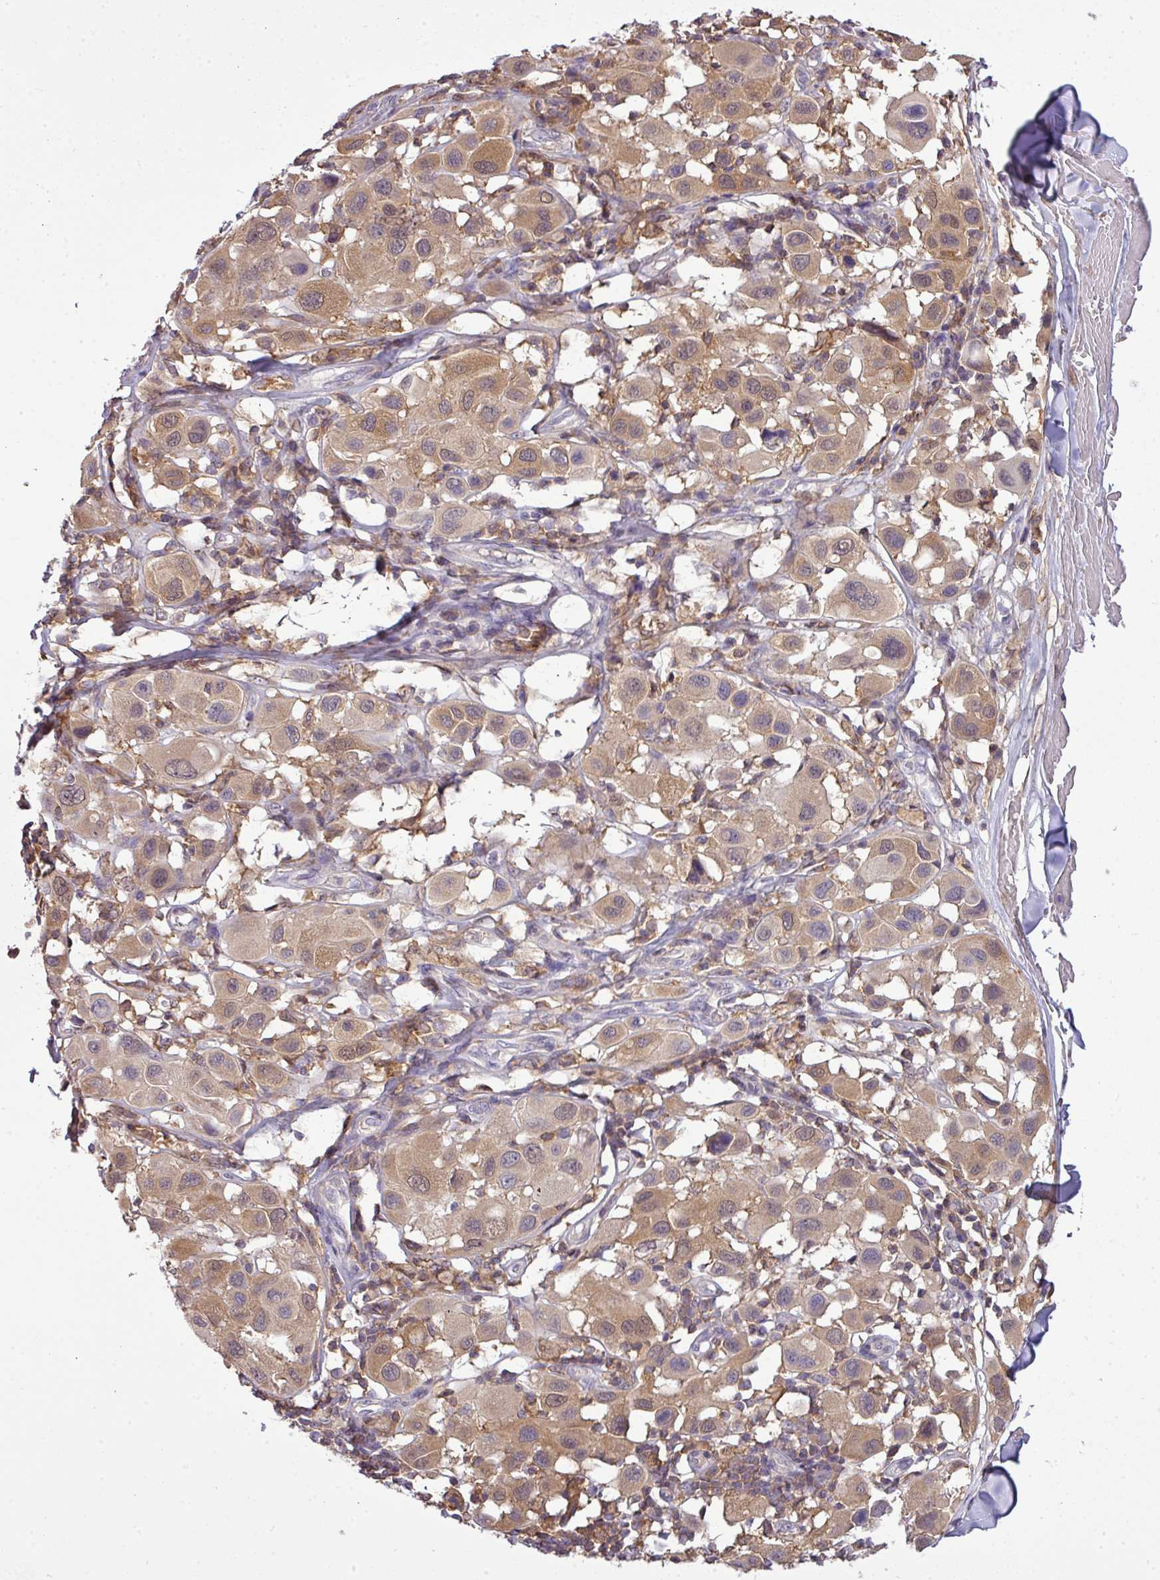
{"staining": {"intensity": "moderate", "quantity": ">75%", "location": "cytoplasmic/membranous"}, "tissue": "melanoma", "cell_type": "Tumor cells", "image_type": "cancer", "snomed": [{"axis": "morphology", "description": "Malignant melanoma, Metastatic site"}, {"axis": "topography", "description": "Skin"}], "caption": "IHC (DAB) staining of melanoma displays moderate cytoplasmic/membranous protein expression in approximately >75% of tumor cells. The staining was performed using DAB to visualize the protein expression in brown, while the nuclei were stained in blue with hematoxylin (Magnification: 20x).", "gene": "STAT5A", "patient": {"sex": "male", "age": 41}}